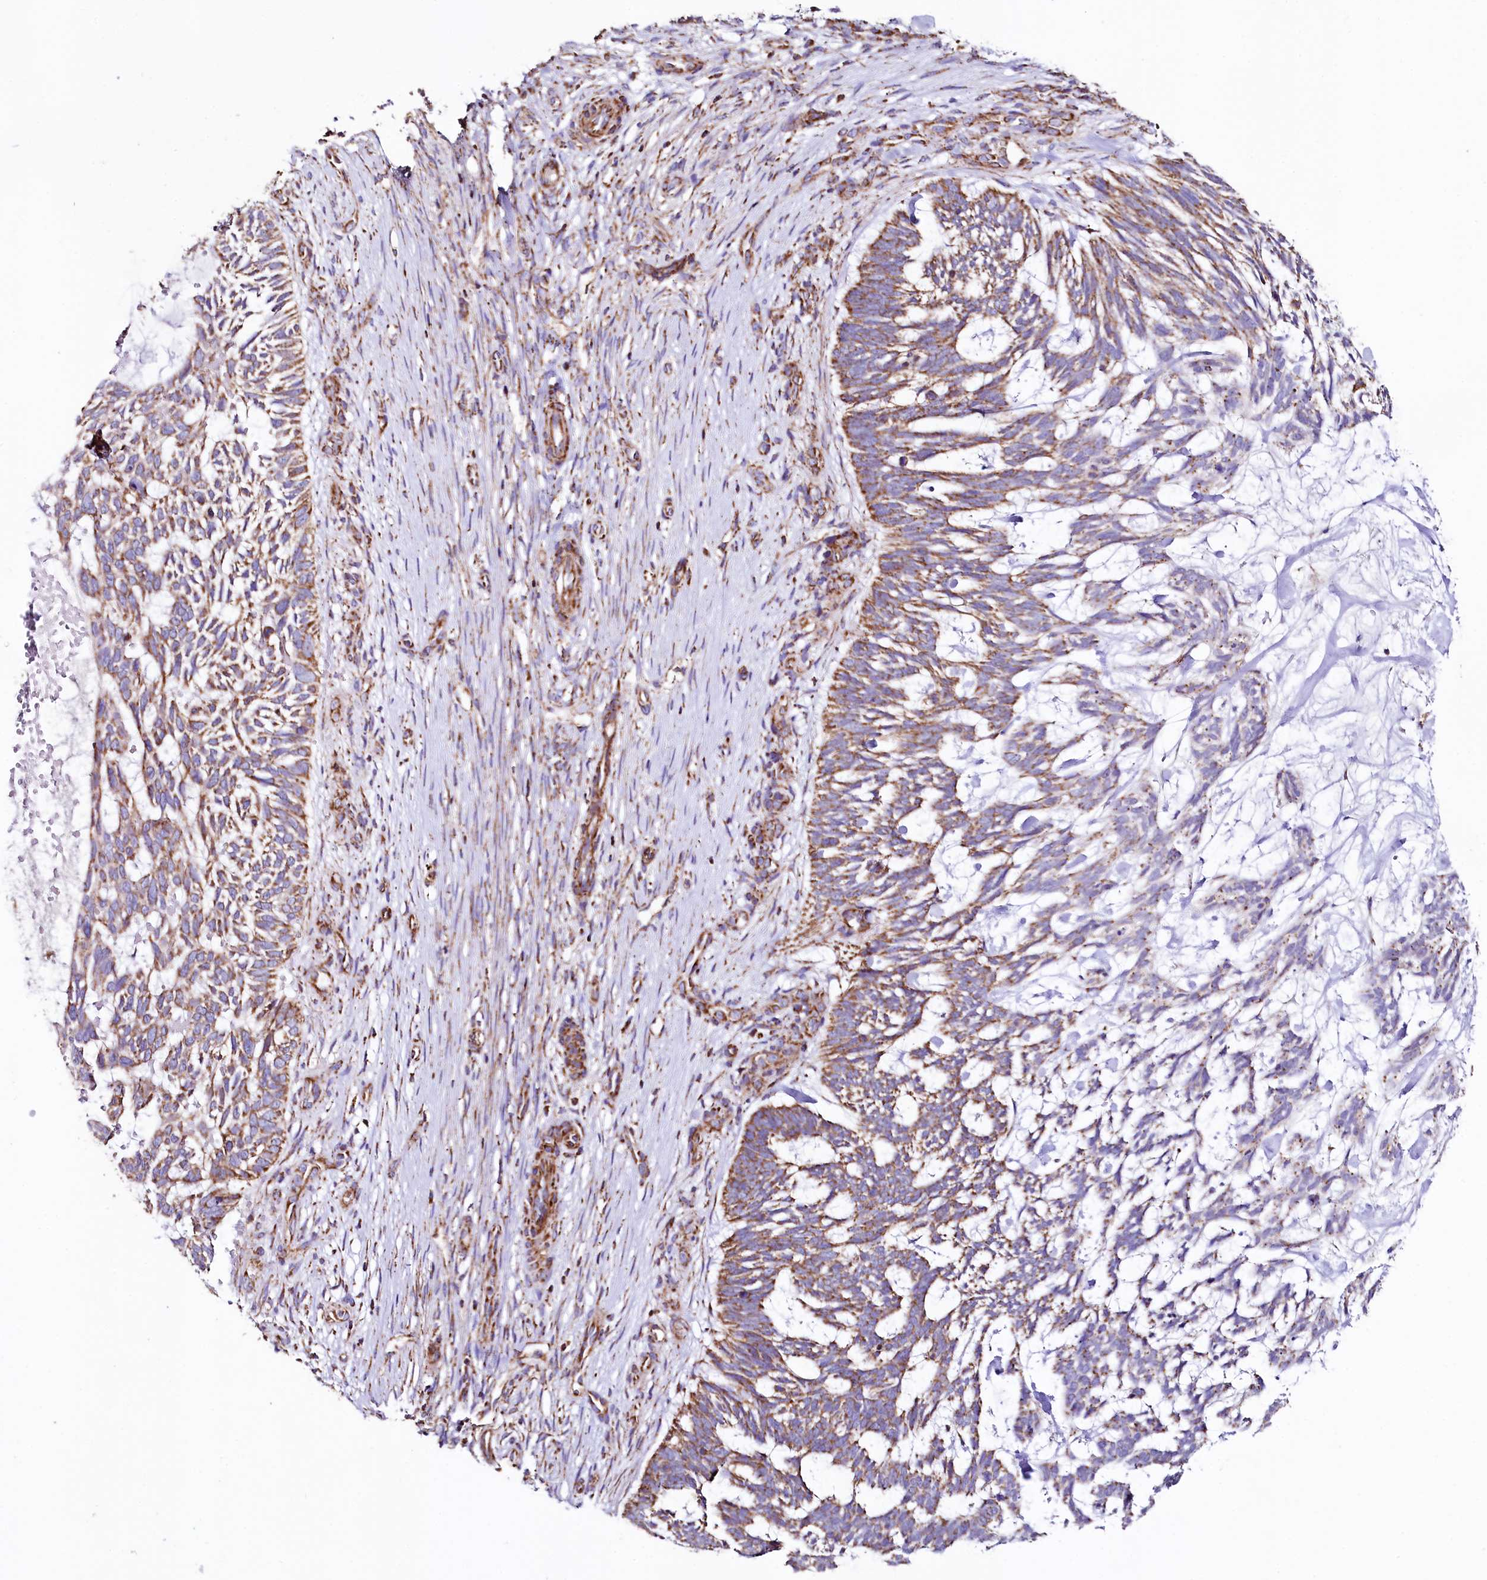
{"staining": {"intensity": "moderate", "quantity": ">75%", "location": "cytoplasmic/membranous"}, "tissue": "skin cancer", "cell_type": "Tumor cells", "image_type": "cancer", "snomed": [{"axis": "morphology", "description": "Basal cell carcinoma"}, {"axis": "topography", "description": "Skin"}], "caption": "About >75% of tumor cells in basal cell carcinoma (skin) display moderate cytoplasmic/membranous protein expression as visualized by brown immunohistochemical staining.", "gene": "APLP2", "patient": {"sex": "male", "age": 88}}